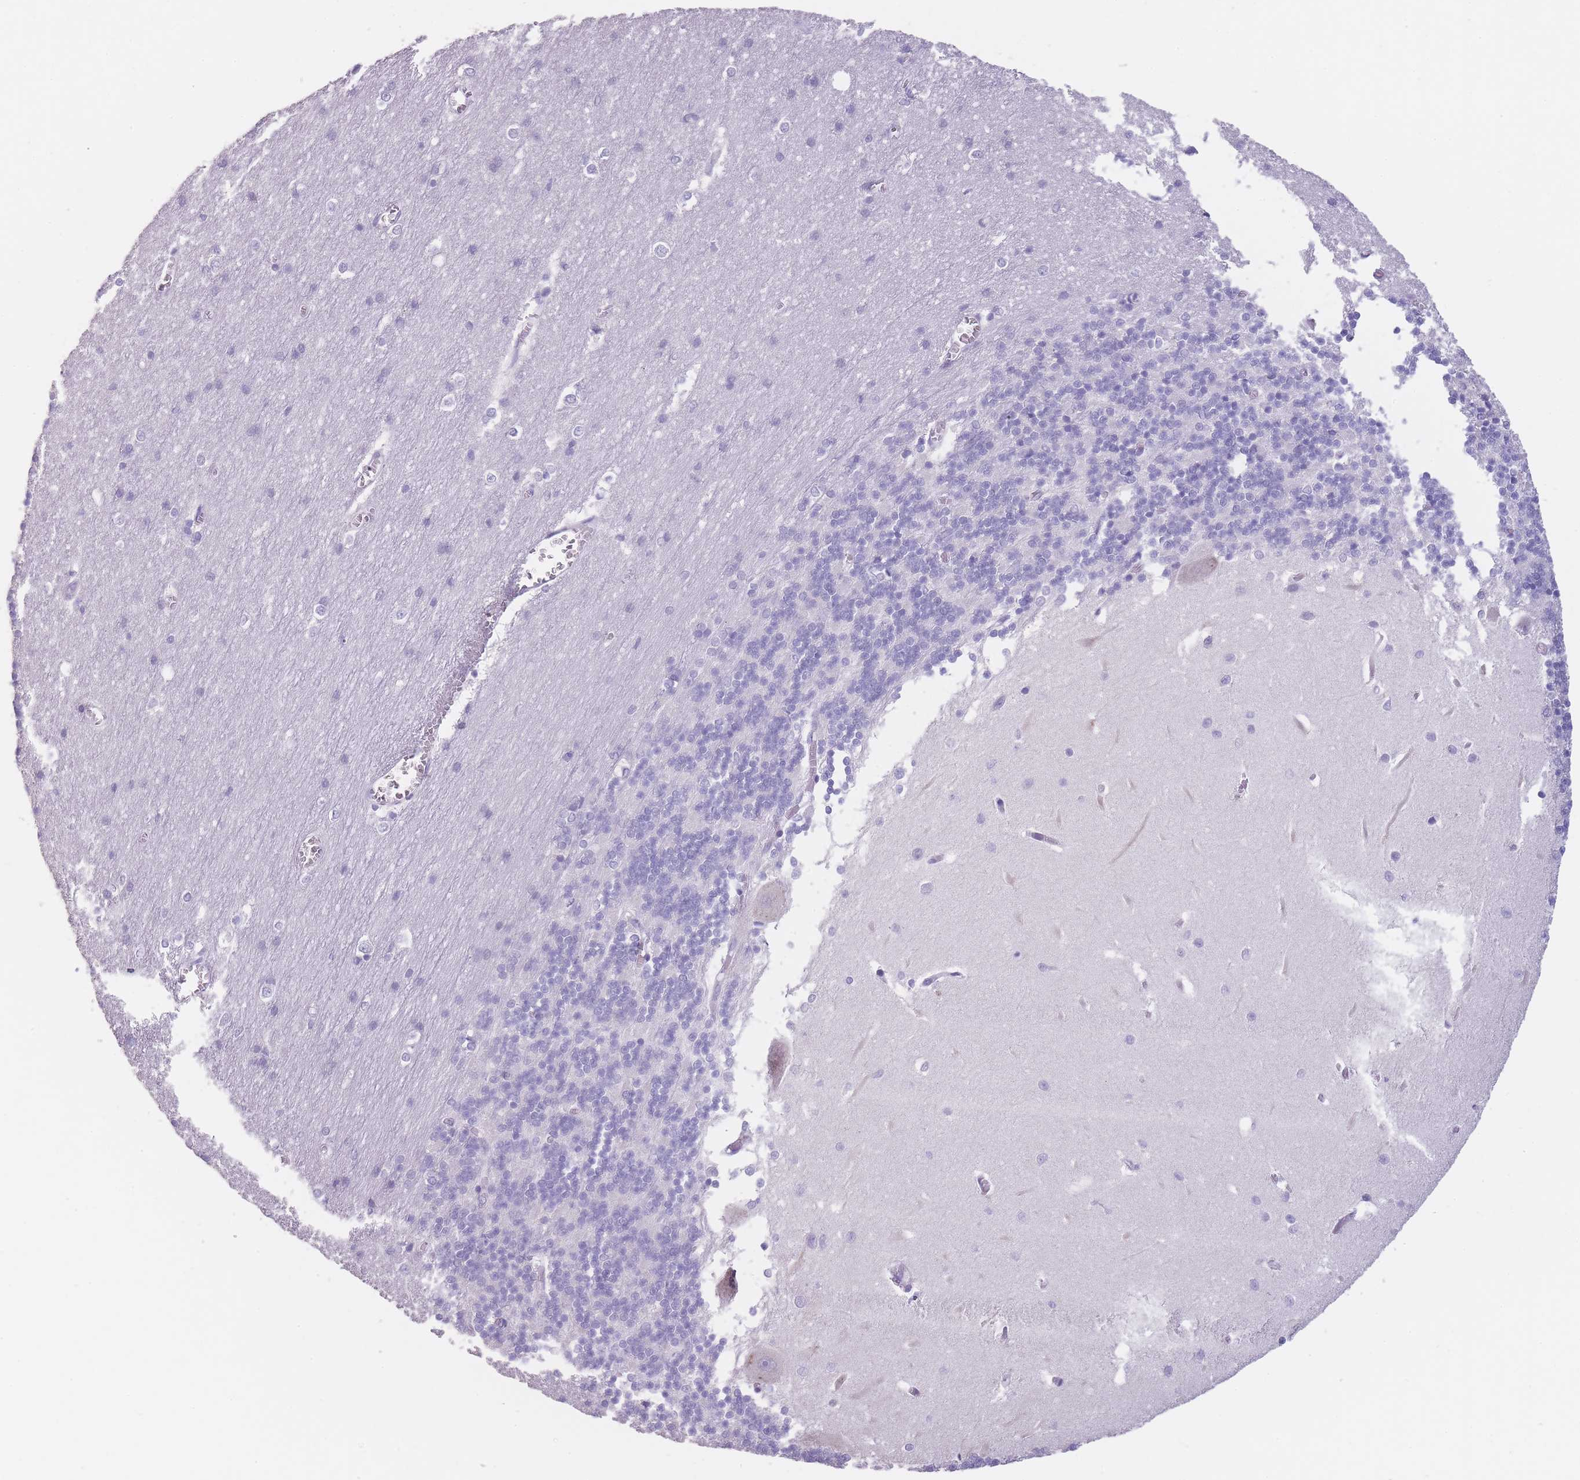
{"staining": {"intensity": "negative", "quantity": "none", "location": "none"}, "tissue": "cerebellum", "cell_type": "Cells in granular layer", "image_type": "normal", "snomed": [{"axis": "morphology", "description": "Normal tissue, NOS"}, {"axis": "topography", "description": "Cerebellum"}], "caption": "Immunohistochemistry image of unremarkable cerebellum stained for a protein (brown), which demonstrates no staining in cells in granular layer.", "gene": "DCANP1", "patient": {"sex": "male", "age": 37}}